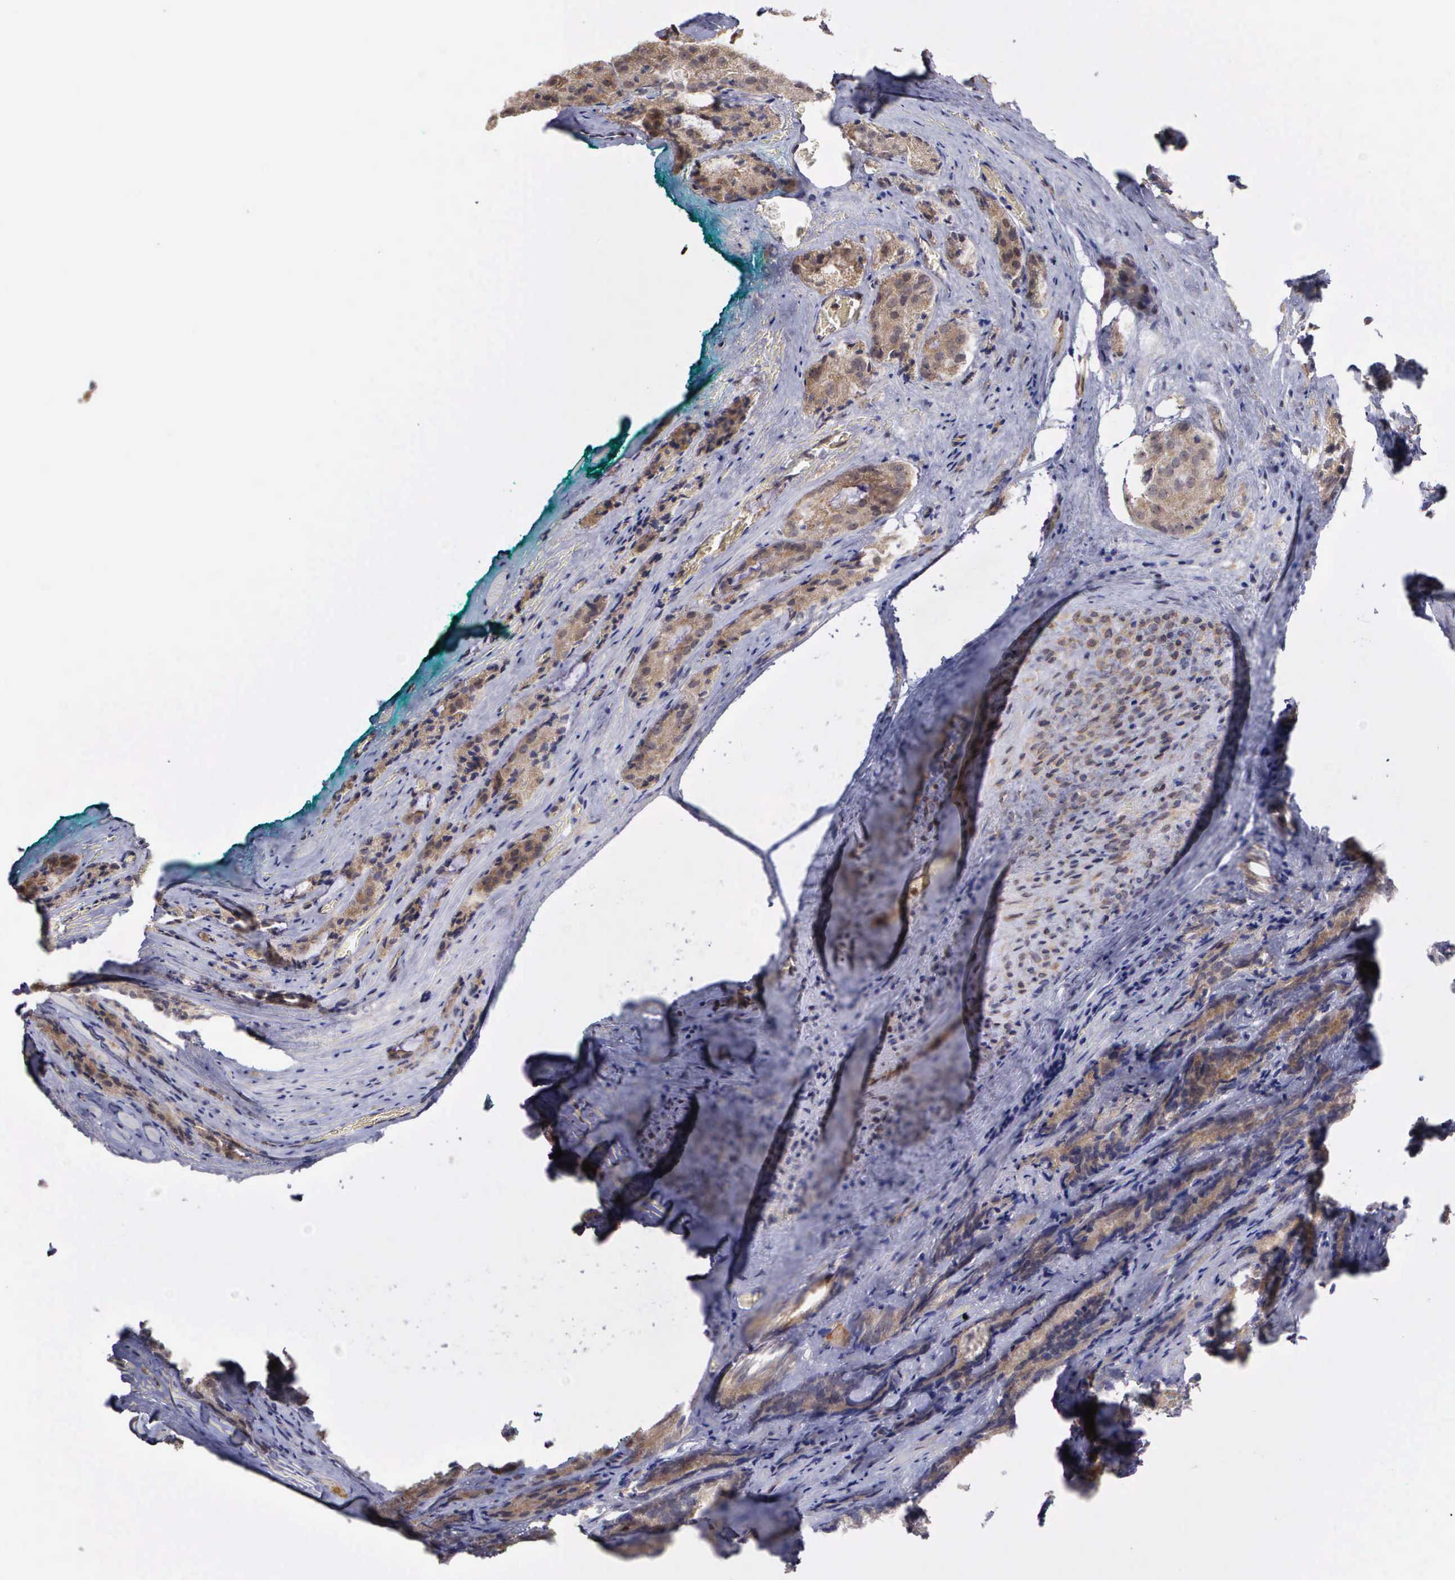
{"staining": {"intensity": "weak", "quantity": ">75%", "location": "cytoplasmic/membranous"}, "tissue": "prostate cancer", "cell_type": "Tumor cells", "image_type": "cancer", "snomed": [{"axis": "morphology", "description": "Adenocarcinoma, Medium grade"}, {"axis": "topography", "description": "Prostate"}], "caption": "Human prostate cancer (medium-grade adenocarcinoma) stained for a protein (brown) shows weak cytoplasmic/membranous positive staining in about >75% of tumor cells.", "gene": "DNAJB7", "patient": {"sex": "male", "age": 60}}